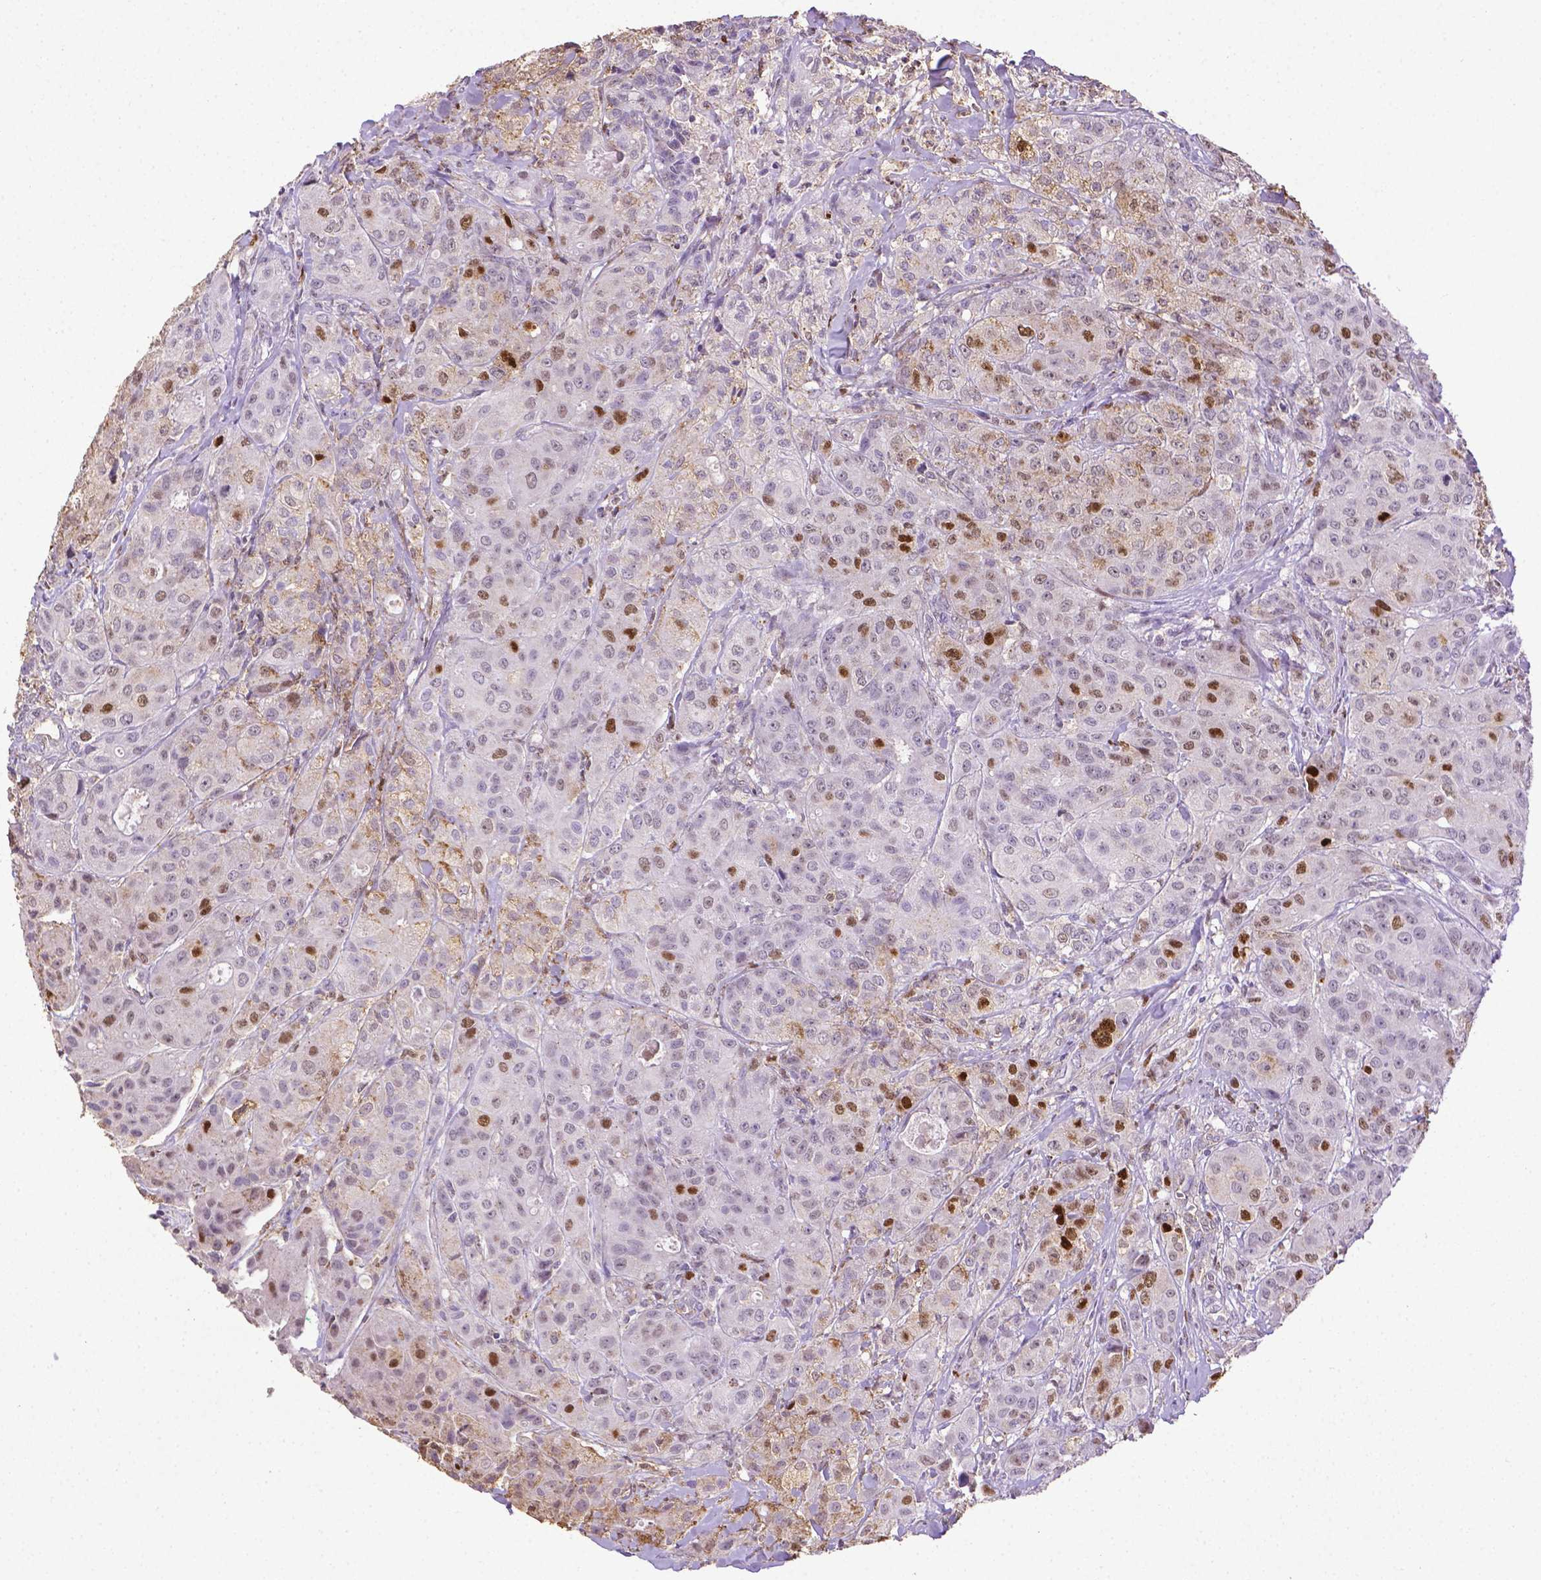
{"staining": {"intensity": "moderate", "quantity": "<25%", "location": "nuclear"}, "tissue": "breast cancer", "cell_type": "Tumor cells", "image_type": "cancer", "snomed": [{"axis": "morphology", "description": "Duct carcinoma"}, {"axis": "topography", "description": "Breast"}], "caption": "Protein expression analysis of breast intraductal carcinoma demonstrates moderate nuclear positivity in about <25% of tumor cells.", "gene": "CDKN1A", "patient": {"sex": "female", "age": 43}}